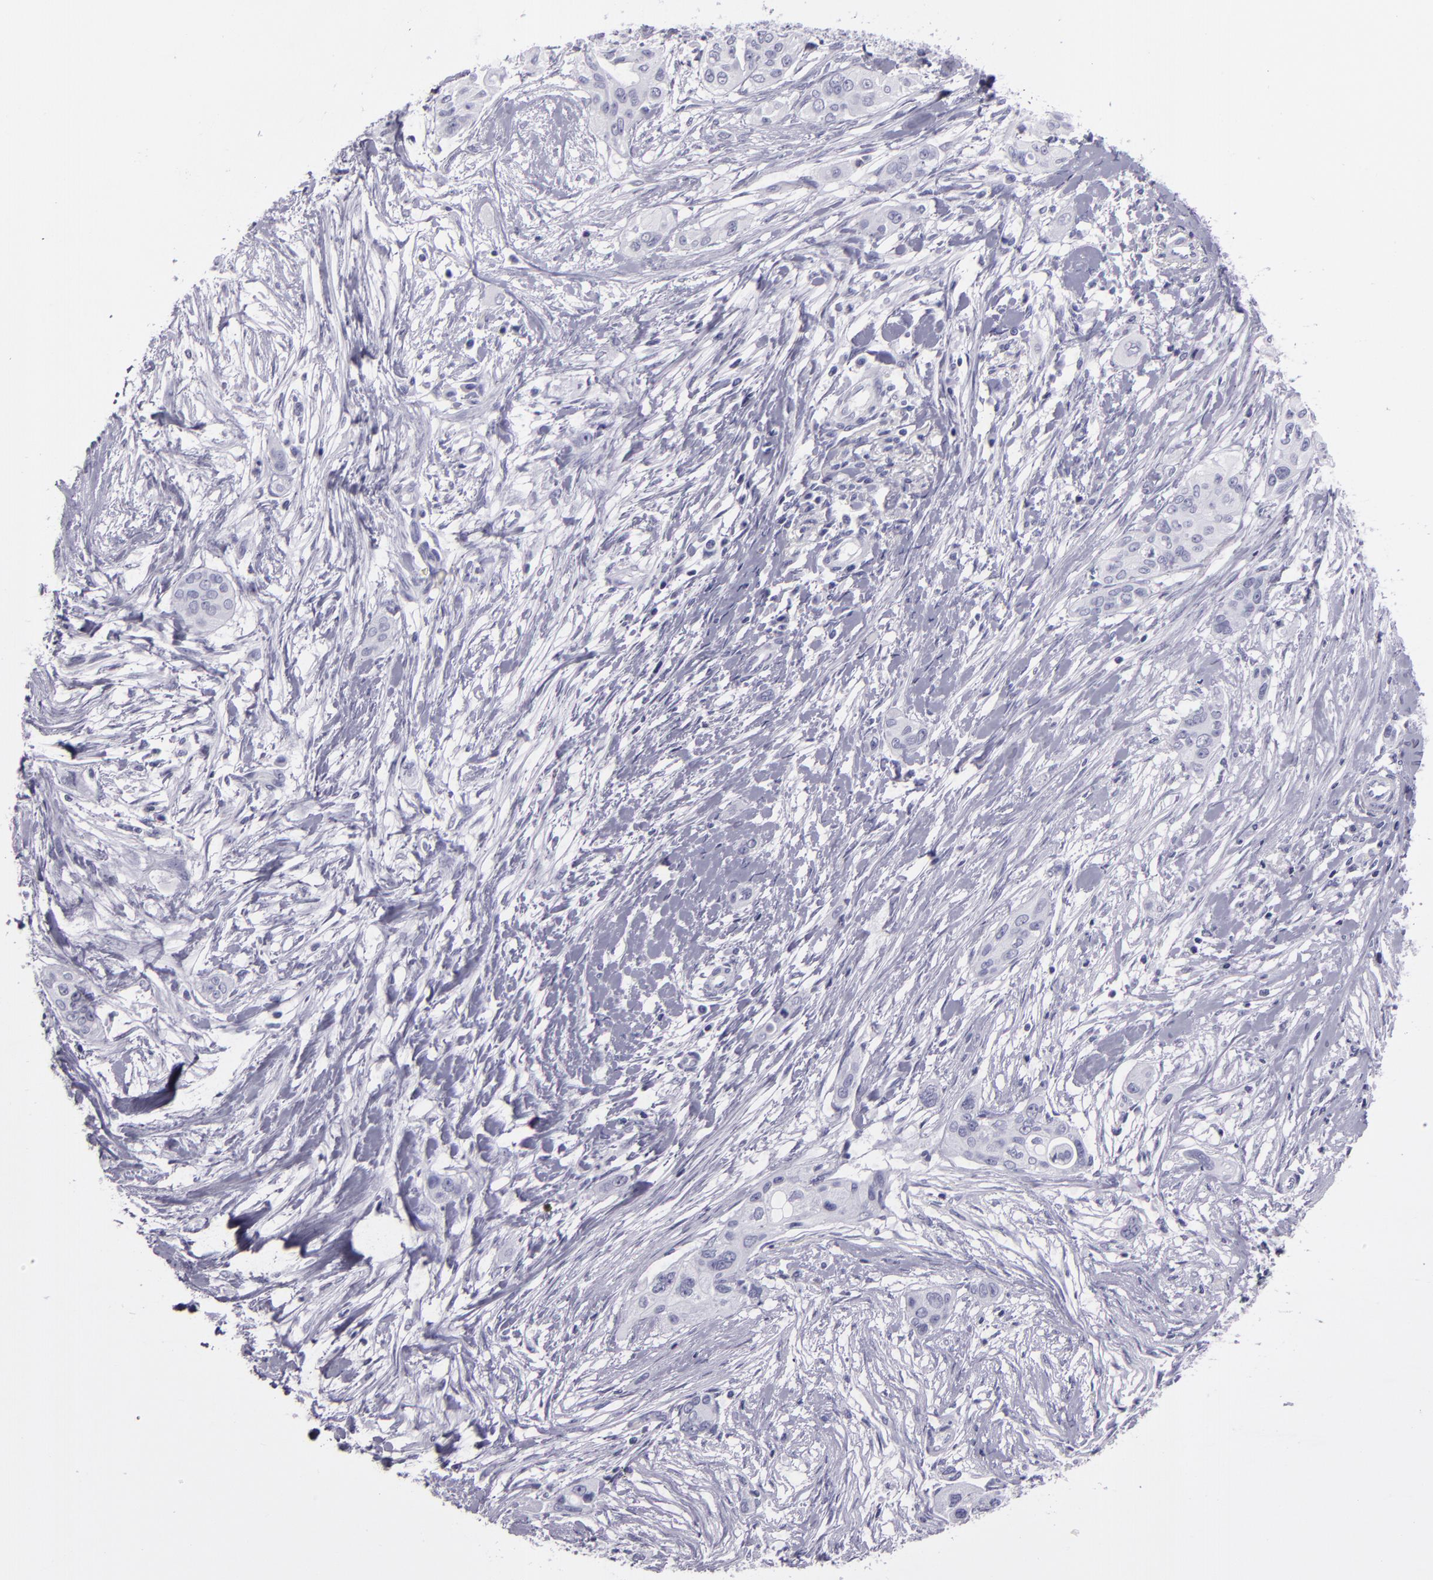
{"staining": {"intensity": "negative", "quantity": "none", "location": "none"}, "tissue": "pancreatic cancer", "cell_type": "Tumor cells", "image_type": "cancer", "snomed": [{"axis": "morphology", "description": "Adenocarcinoma, NOS"}, {"axis": "topography", "description": "Pancreas"}], "caption": "An IHC micrograph of pancreatic cancer is shown. There is no staining in tumor cells of pancreatic cancer.", "gene": "CR2", "patient": {"sex": "female", "age": 60}}